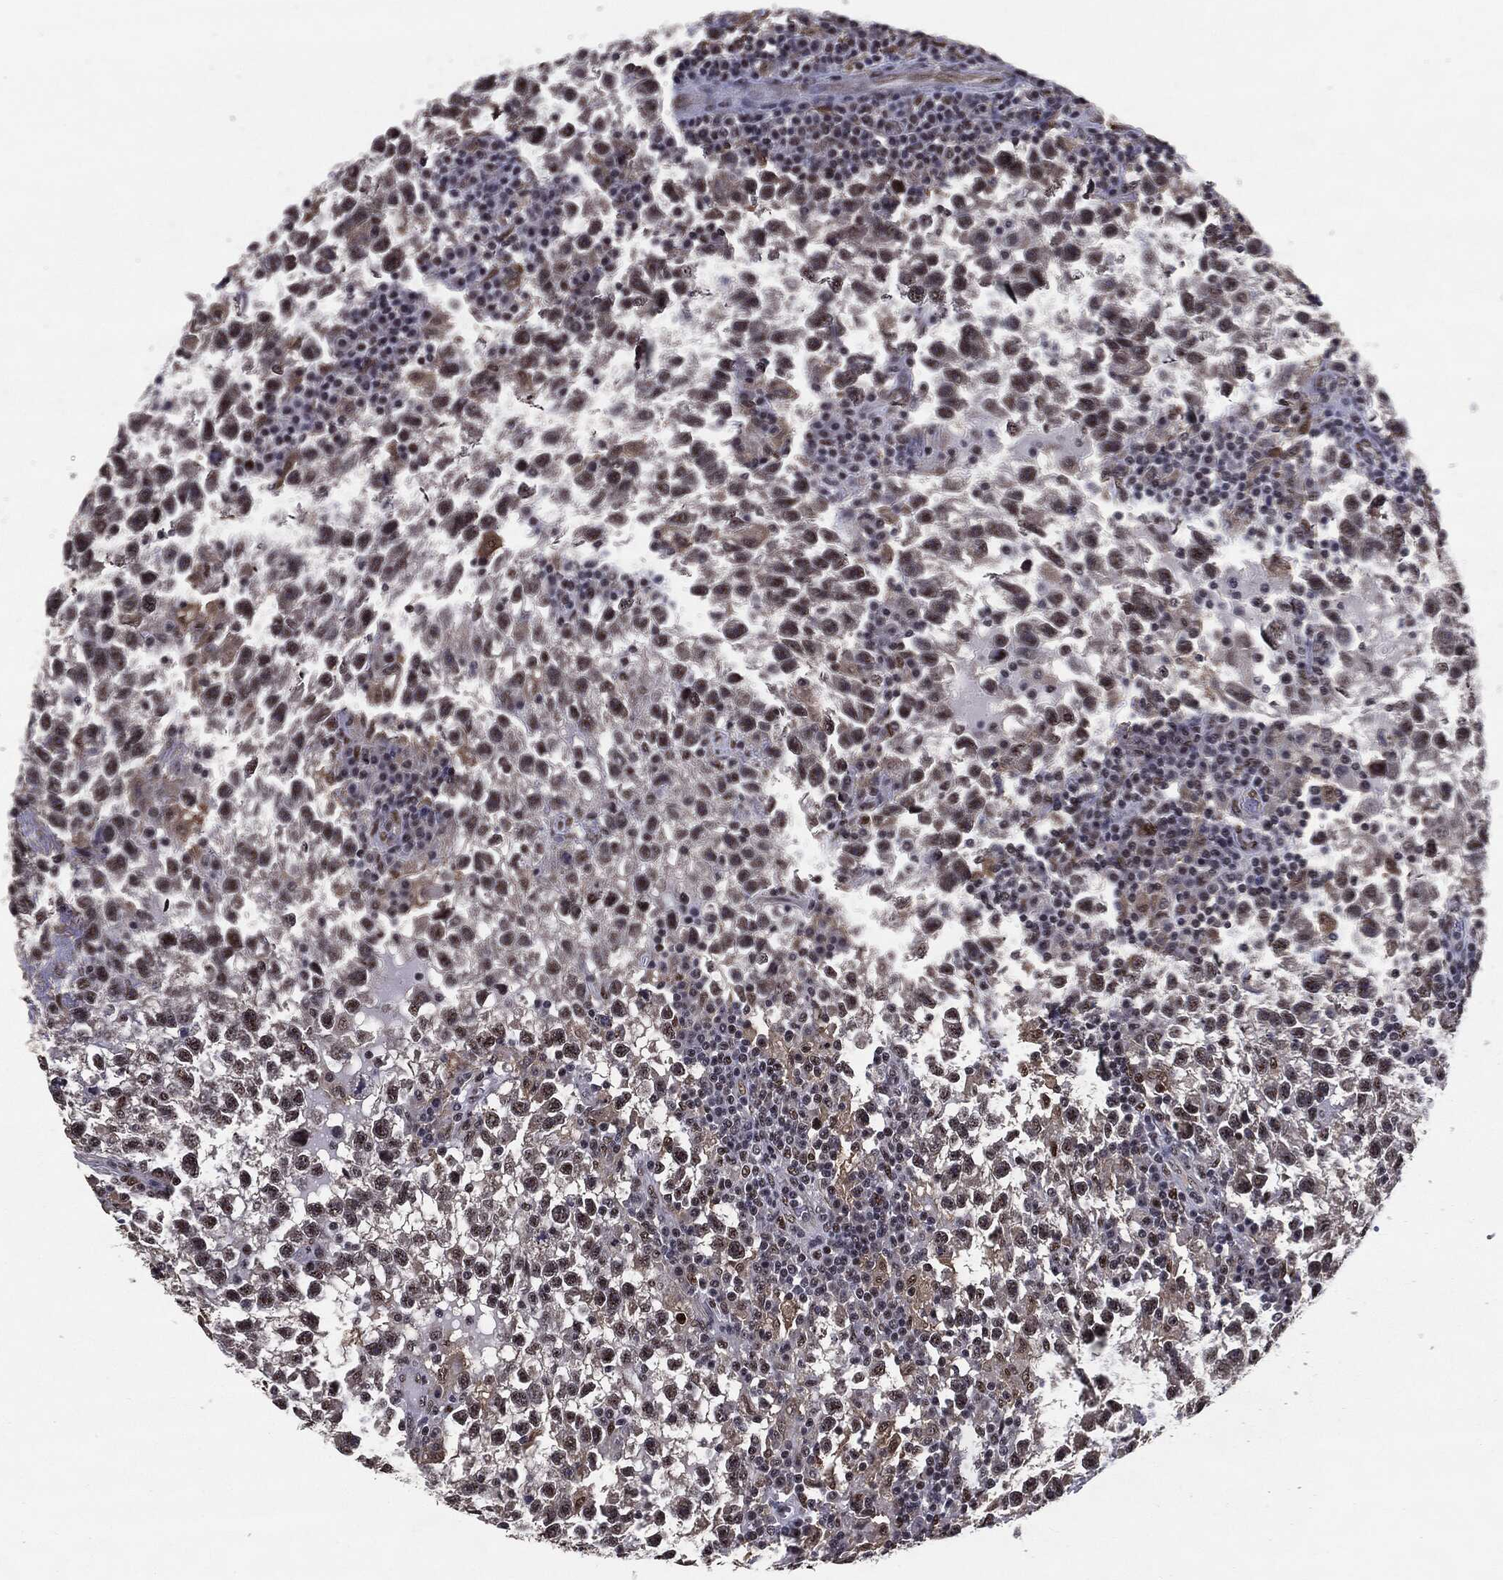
{"staining": {"intensity": "negative", "quantity": "none", "location": "none"}, "tissue": "testis cancer", "cell_type": "Tumor cells", "image_type": "cancer", "snomed": [{"axis": "morphology", "description": "Seminoma, NOS"}, {"axis": "topography", "description": "Testis"}], "caption": "Immunohistochemistry (IHC) image of human seminoma (testis) stained for a protein (brown), which reveals no positivity in tumor cells.", "gene": "JUN", "patient": {"sex": "male", "age": 47}}